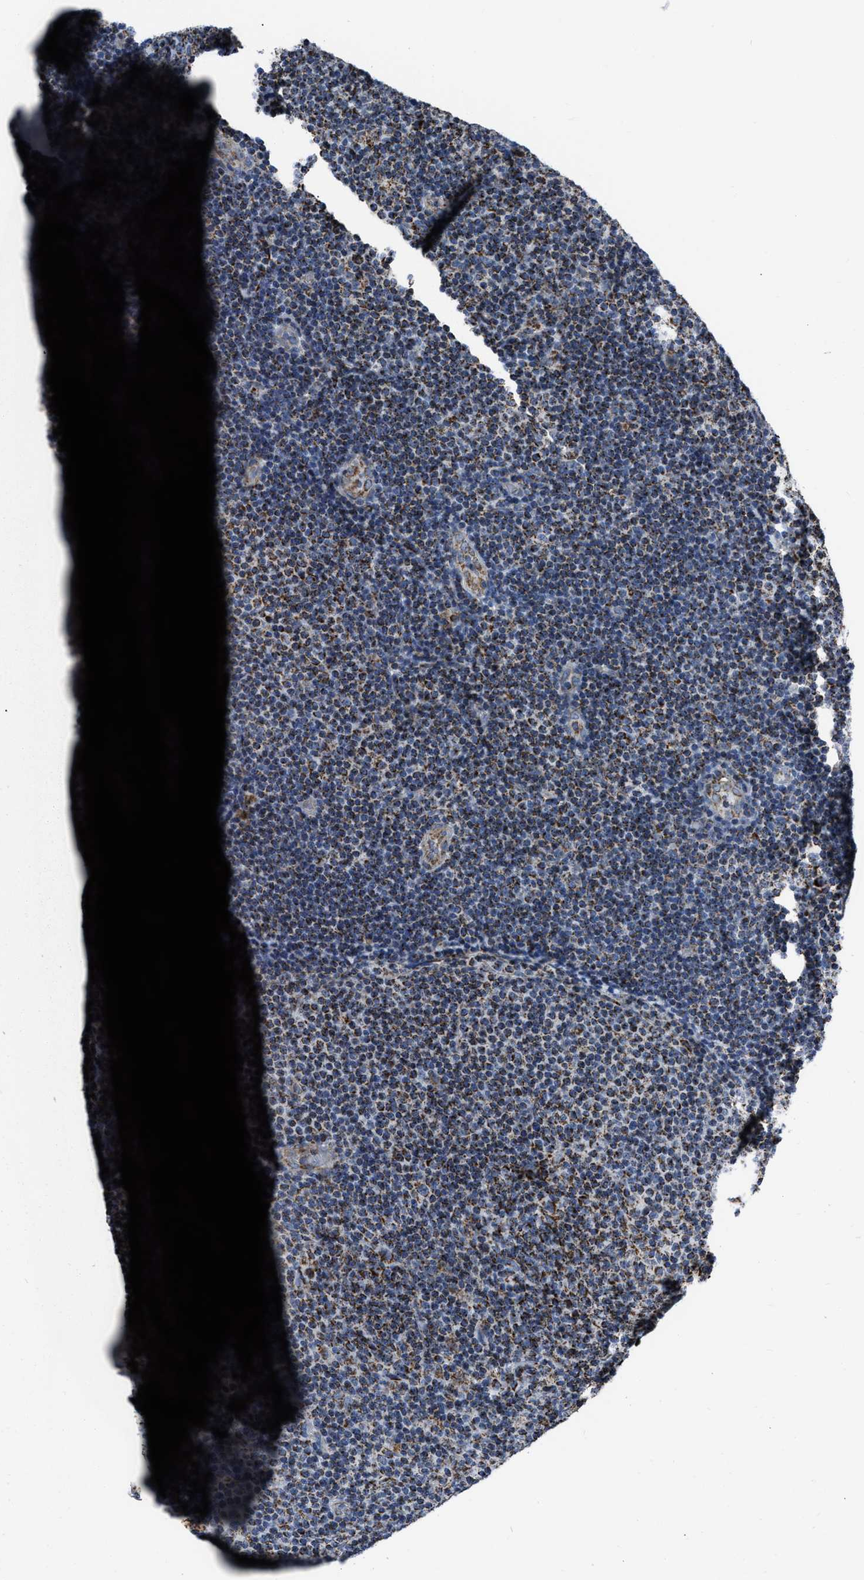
{"staining": {"intensity": "strong", "quantity": "25%-75%", "location": "cytoplasmic/membranous"}, "tissue": "lymphoma", "cell_type": "Tumor cells", "image_type": "cancer", "snomed": [{"axis": "morphology", "description": "Malignant lymphoma, non-Hodgkin's type, Low grade"}, {"axis": "topography", "description": "Lymph node"}], "caption": "Brown immunohistochemical staining in lymphoma demonstrates strong cytoplasmic/membranous positivity in approximately 25%-75% of tumor cells.", "gene": "NSD3", "patient": {"sex": "male", "age": 83}}